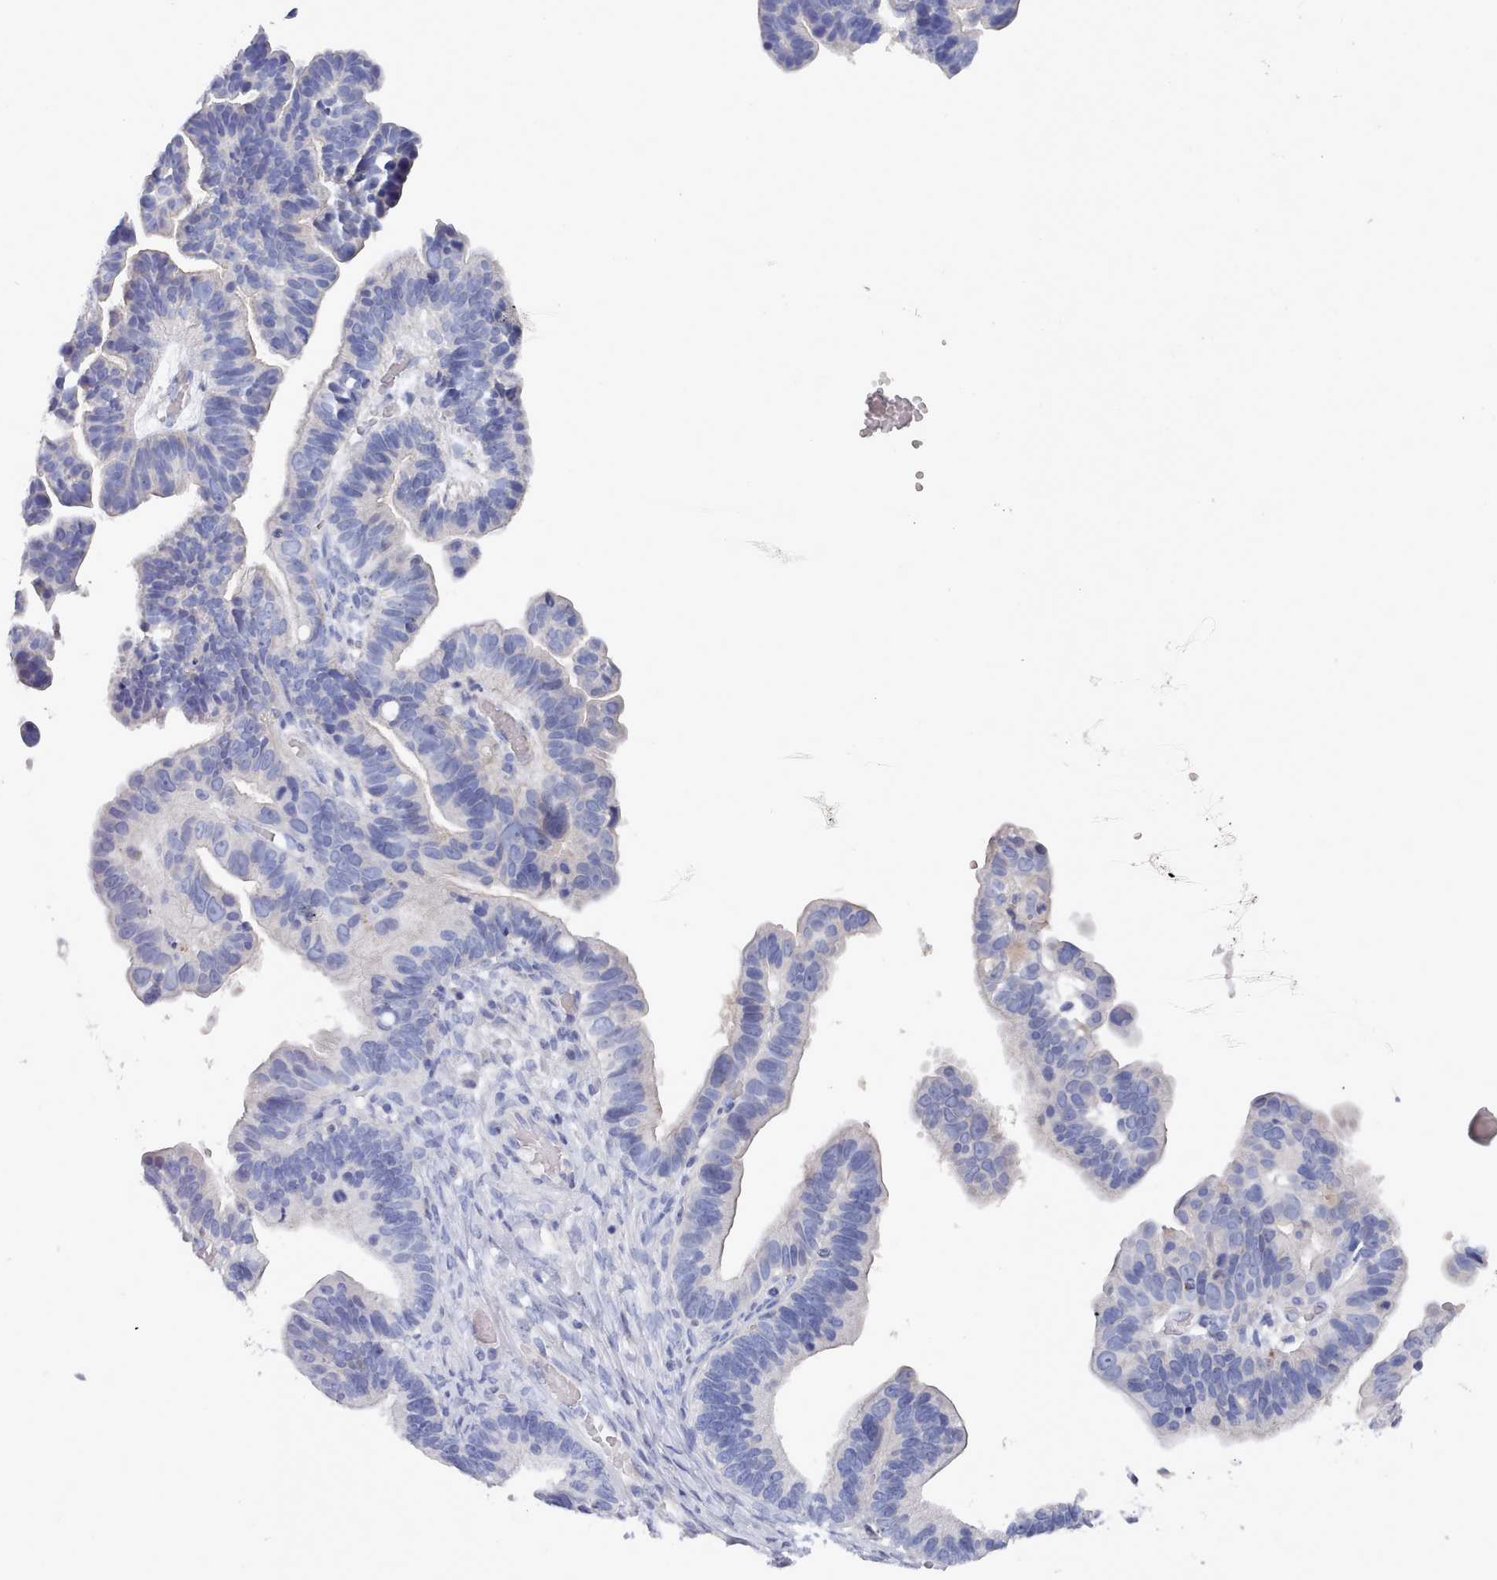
{"staining": {"intensity": "negative", "quantity": "none", "location": "none"}, "tissue": "ovarian cancer", "cell_type": "Tumor cells", "image_type": "cancer", "snomed": [{"axis": "morphology", "description": "Cystadenocarcinoma, serous, NOS"}, {"axis": "topography", "description": "Ovary"}], "caption": "Ovarian cancer was stained to show a protein in brown. There is no significant expression in tumor cells.", "gene": "PDE4C", "patient": {"sex": "female", "age": 56}}